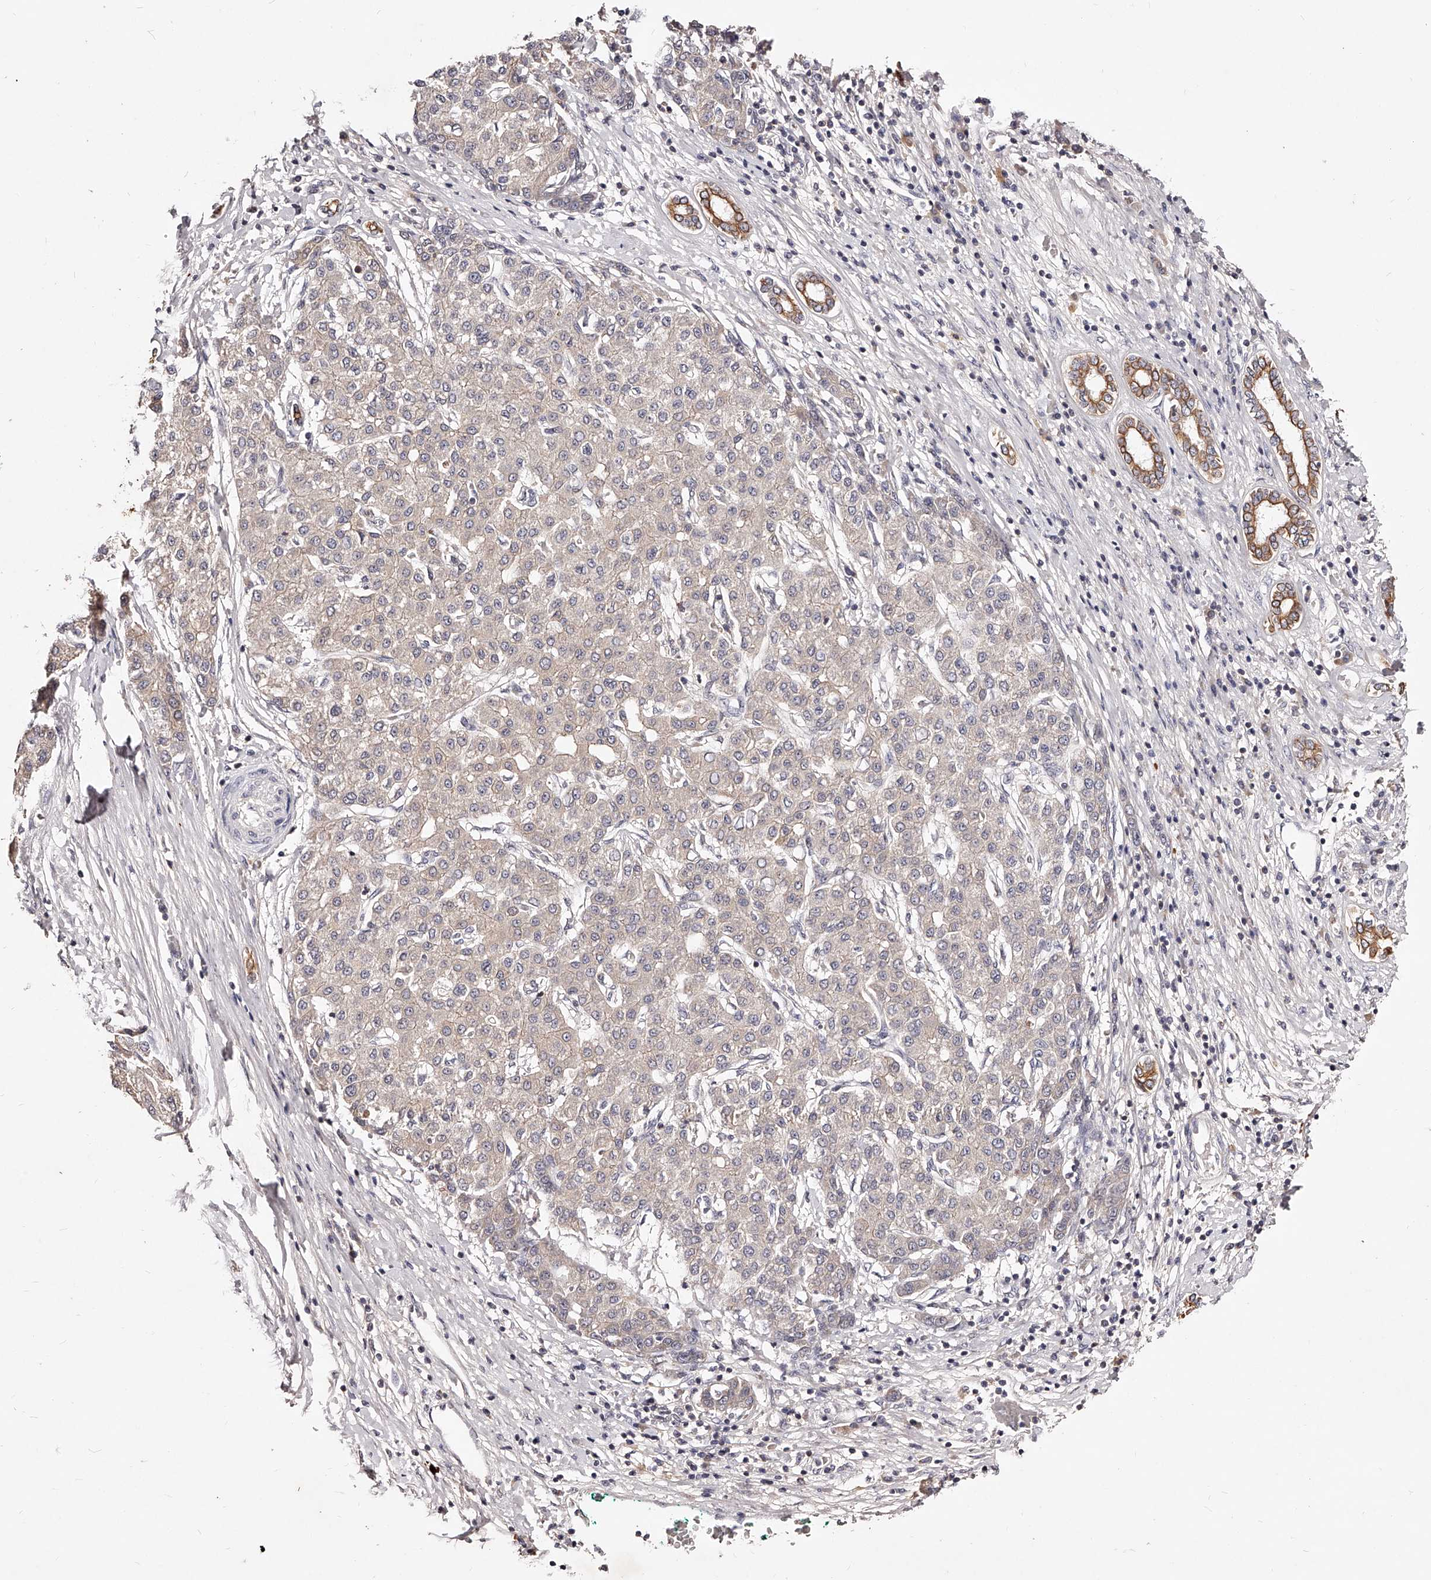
{"staining": {"intensity": "negative", "quantity": "none", "location": "none"}, "tissue": "liver cancer", "cell_type": "Tumor cells", "image_type": "cancer", "snomed": [{"axis": "morphology", "description": "Carcinoma, Hepatocellular, NOS"}, {"axis": "topography", "description": "Liver"}], "caption": "Tumor cells show no significant expression in liver cancer (hepatocellular carcinoma).", "gene": "PHACTR1", "patient": {"sex": "male", "age": 65}}